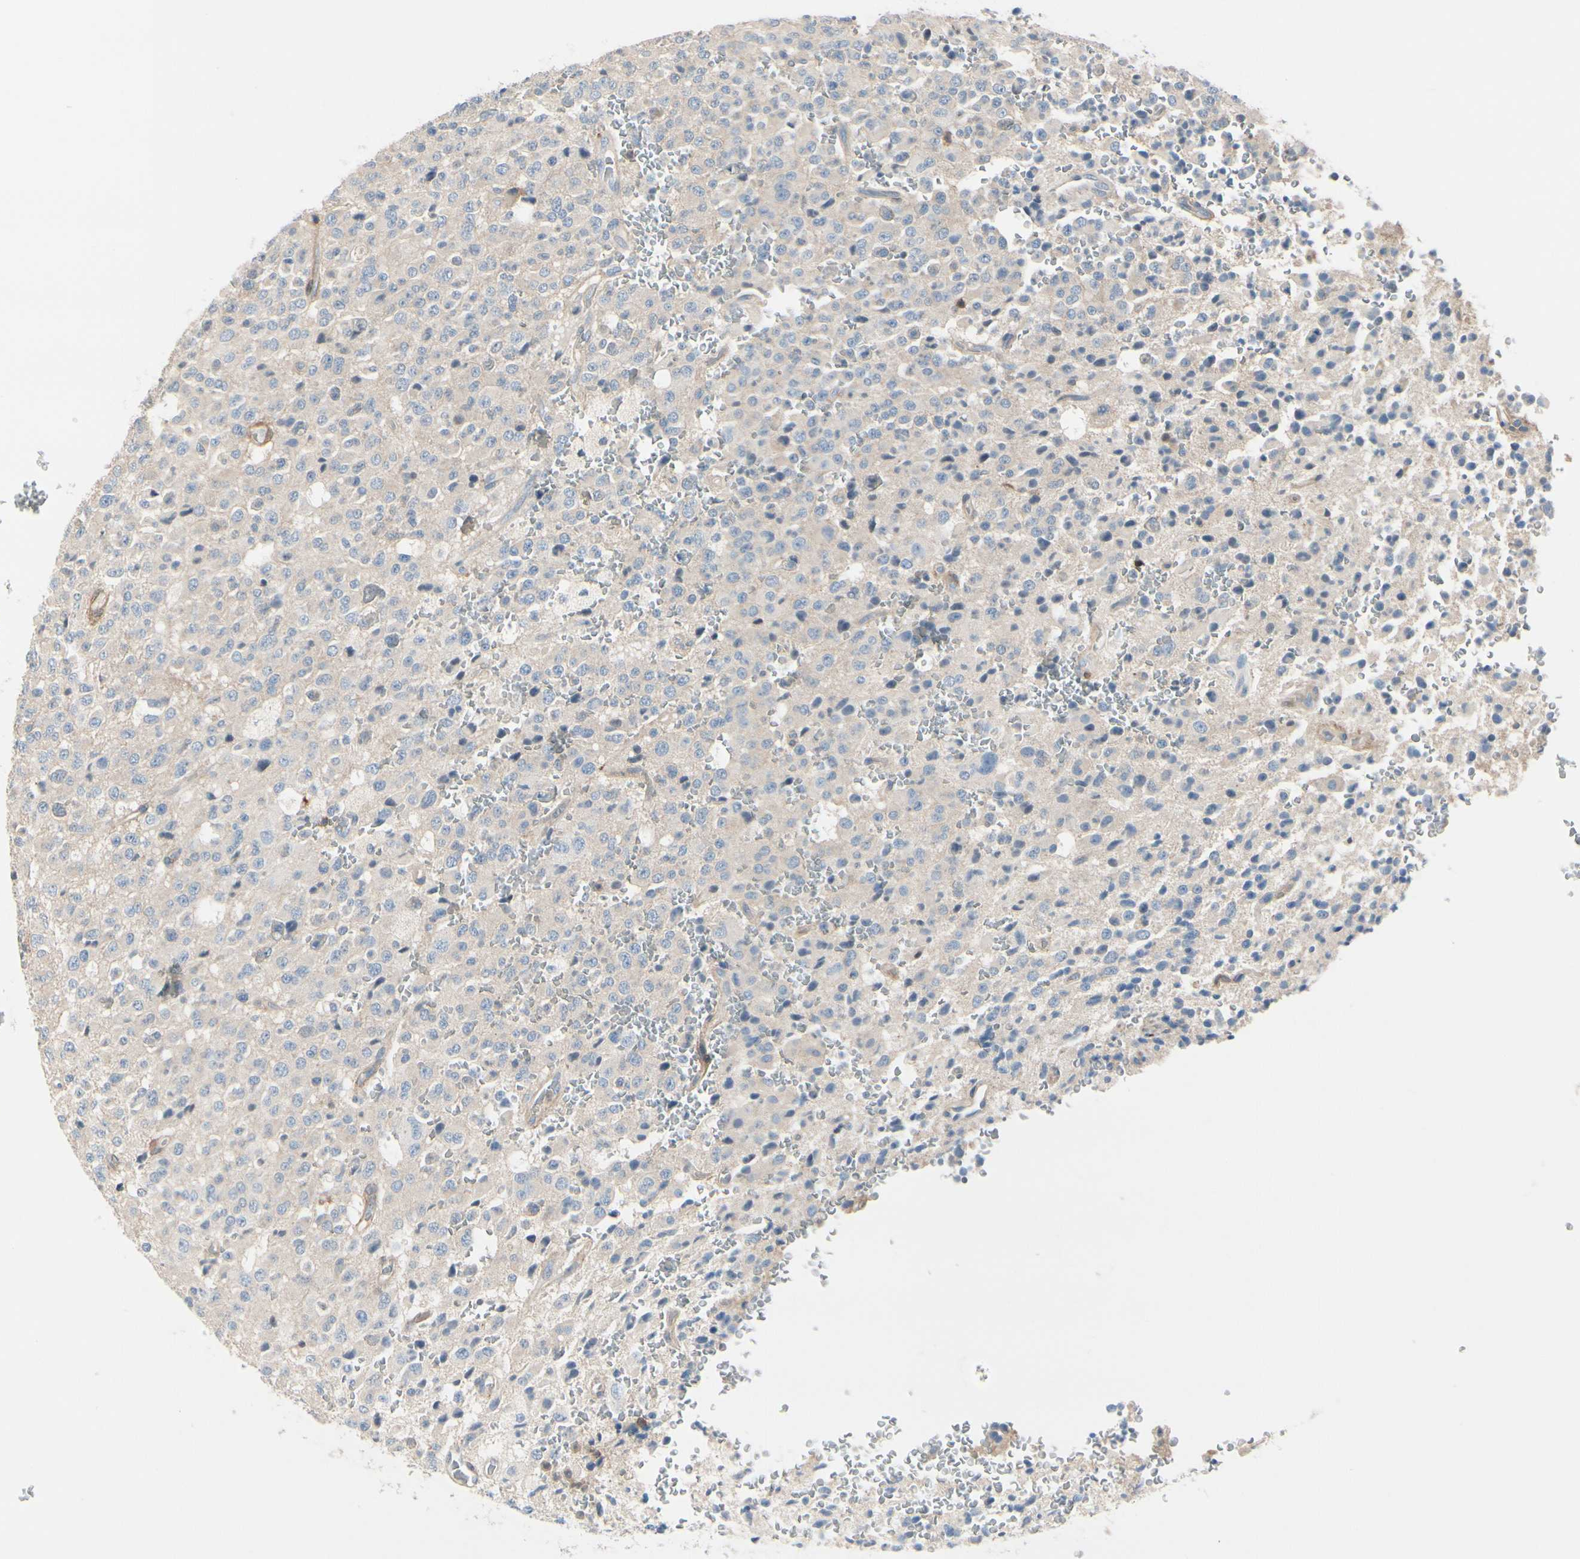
{"staining": {"intensity": "weak", "quantity": "<25%", "location": "cytoplasmic/membranous"}, "tissue": "glioma", "cell_type": "Tumor cells", "image_type": "cancer", "snomed": [{"axis": "morphology", "description": "Glioma, malignant, High grade"}, {"axis": "topography", "description": "pancreas cauda"}], "caption": "DAB immunohistochemical staining of glioma displays no significant staining in tumor cells.", "gene": "SLC9A3R1", "patient": {"sex": "male", "age": 60}}